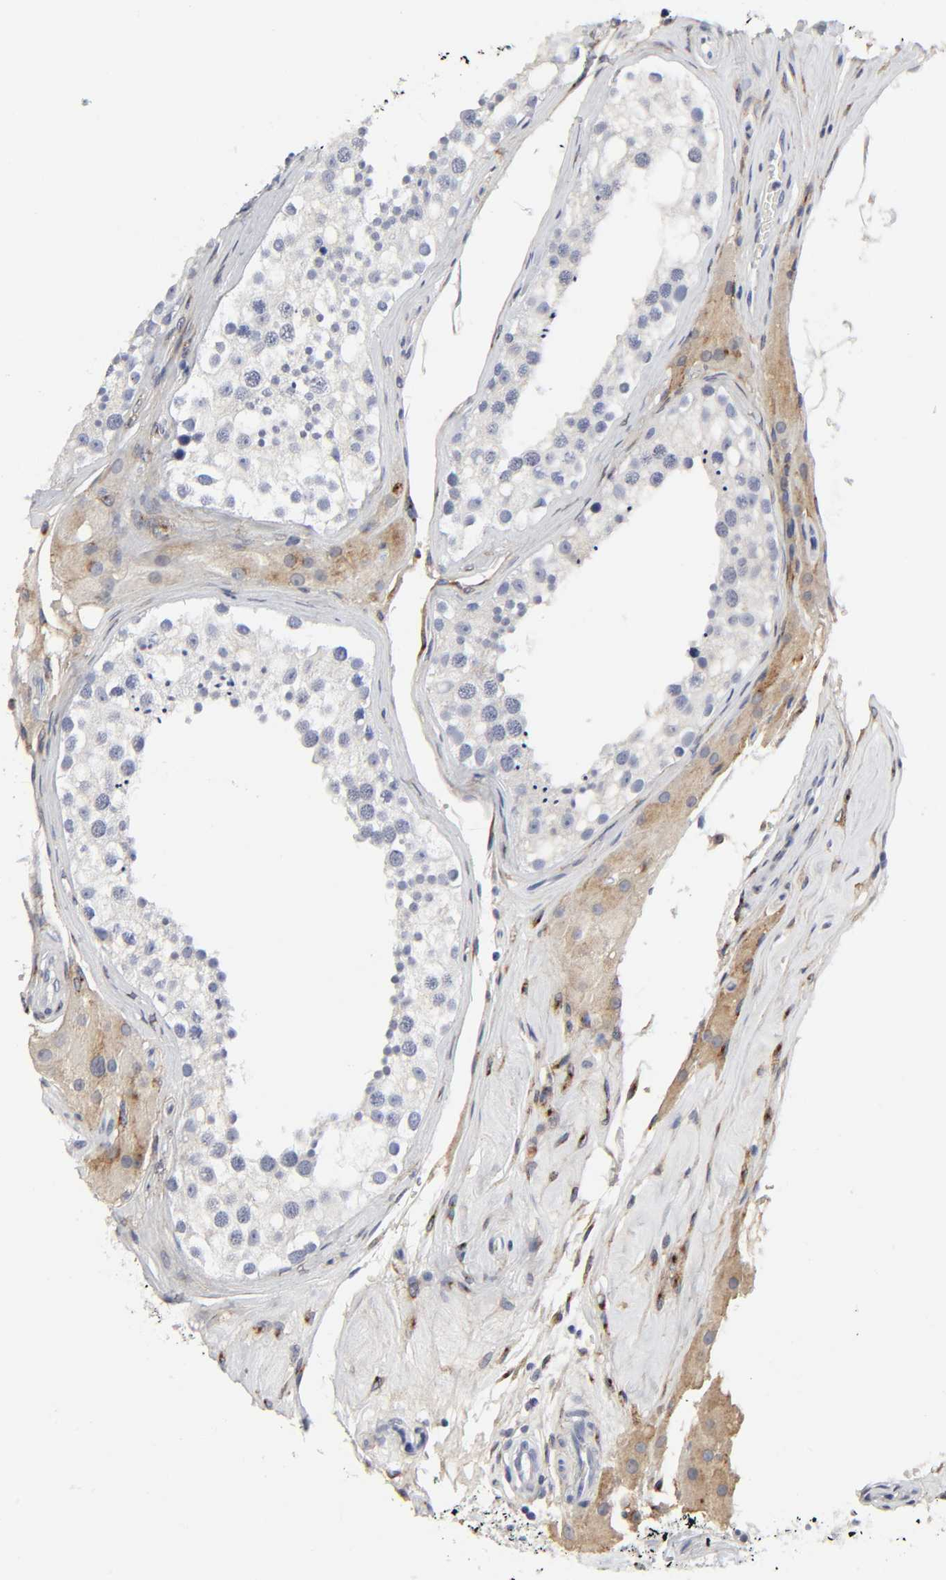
{"staining": {"intensity": "negative", "quantity": "none", "location": "none"}, "tissue": "testis", "cell_type": "Cells in seminiferous ducts", "image_type": "normal", "snomed": [{"axis": "morphology", "description": "Normal tissue, NOS"}, {"axis": "topography", "description": "Testis"}], "caption": "Histopathology image shows no protein expression in cells in seminiferous ducts of benign testis.", "gene": "LRP1", "patient": {"sex": "male", "age": 68}}